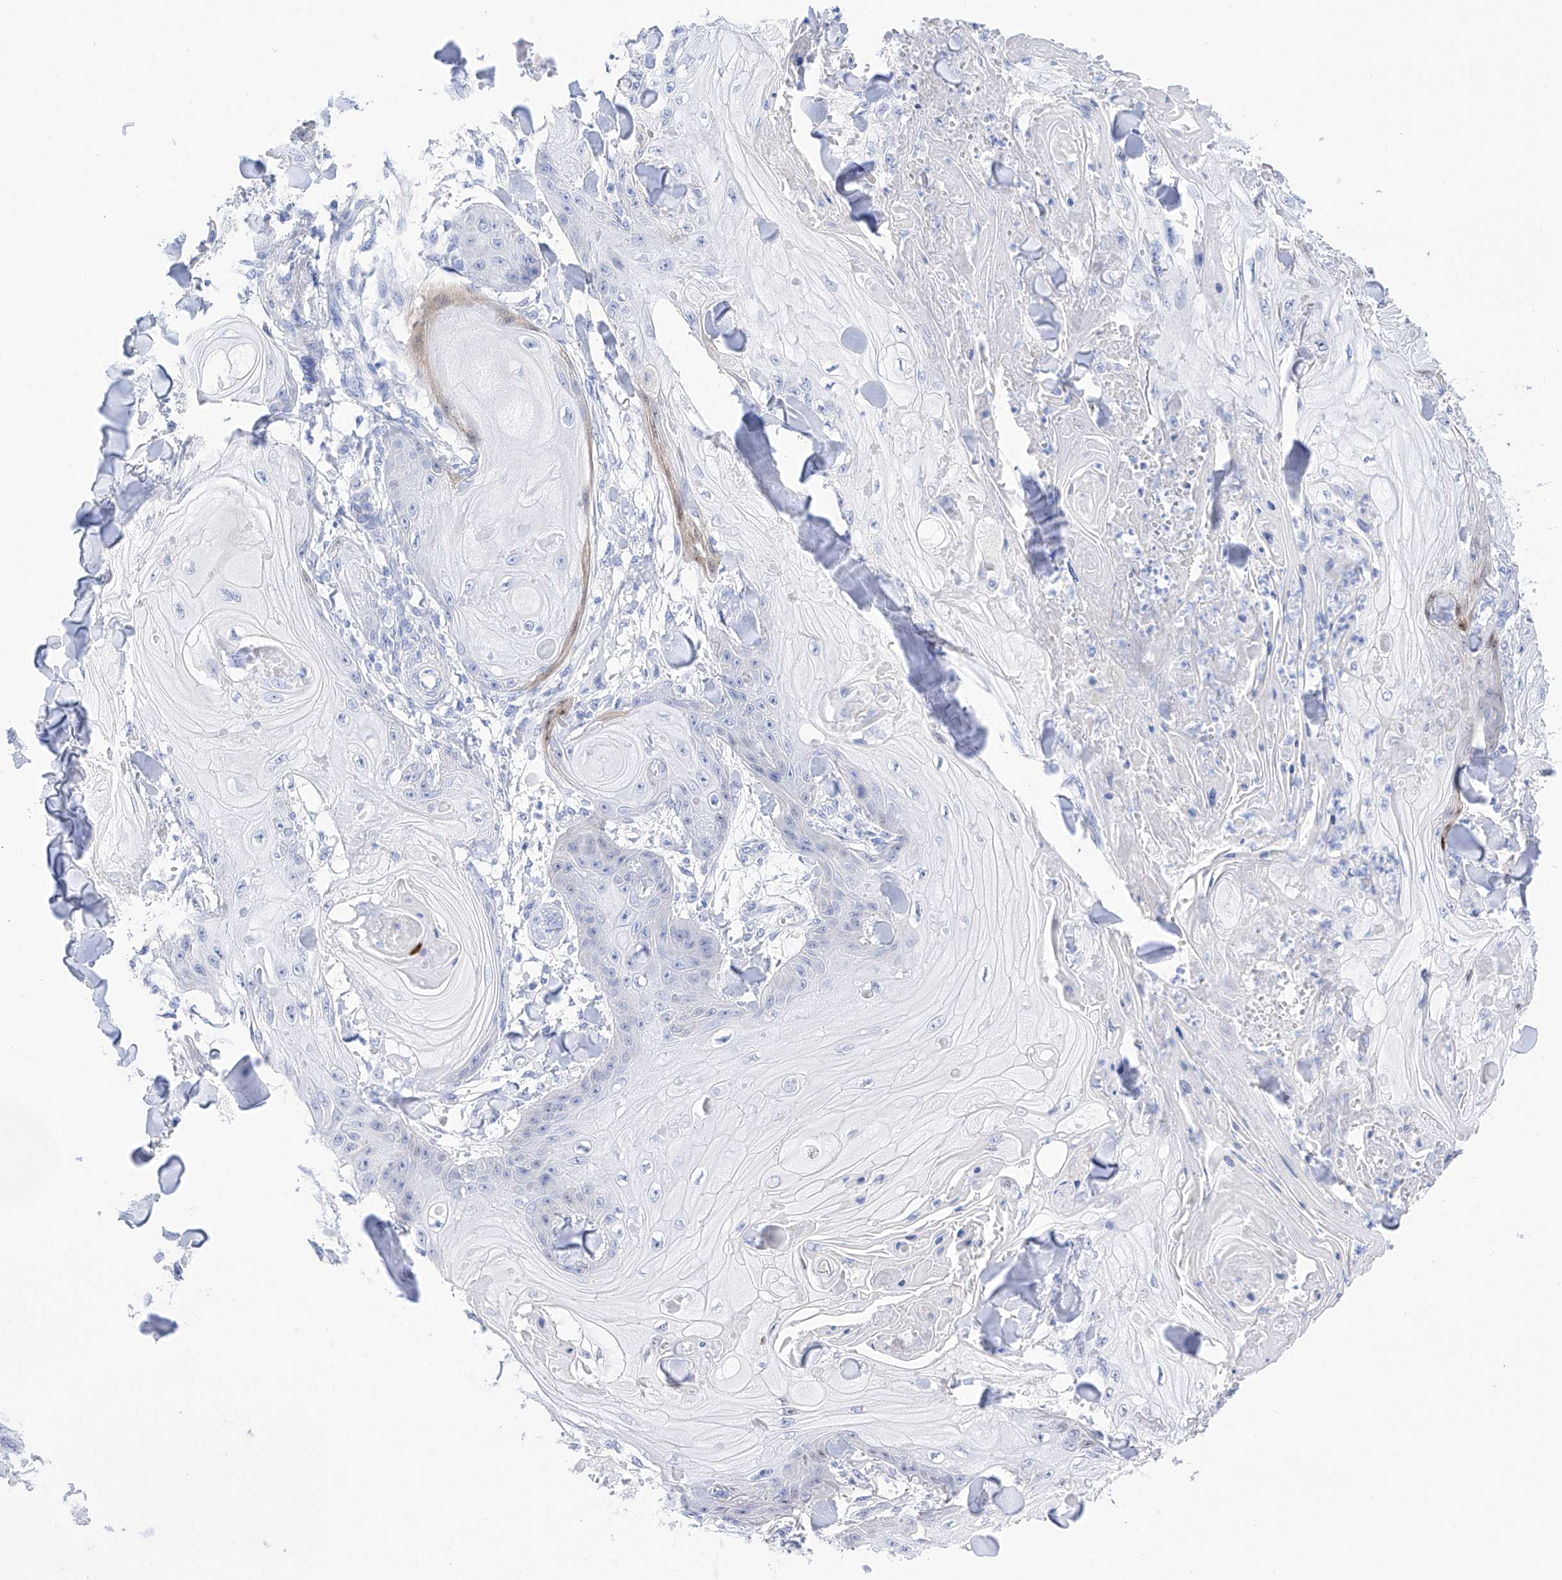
{"staining": {"intensity": "negative", "quantity": "none", "location": "none"}, "tissue": "skin cancer", "cell_type": "Tumor cells", "image_type": "cancer", "snomed": [{"axis": "morphology", "description": "Squamous cell carcinoma, NOS"}, {"axis": "topography", "description": "Skin"}], "caption": "DAB (3,3'-diaminobenzidine) immunohistochemical staining of skin cancer (squamous cell carcinoma) exhibits no significant staining in tumor cells. (DAB (3,3'-diaminobenzidine) IHC with hematoxylin counter stain).", "gene": "TRPC7", "patient": {"sex": "male", "age": 74}}